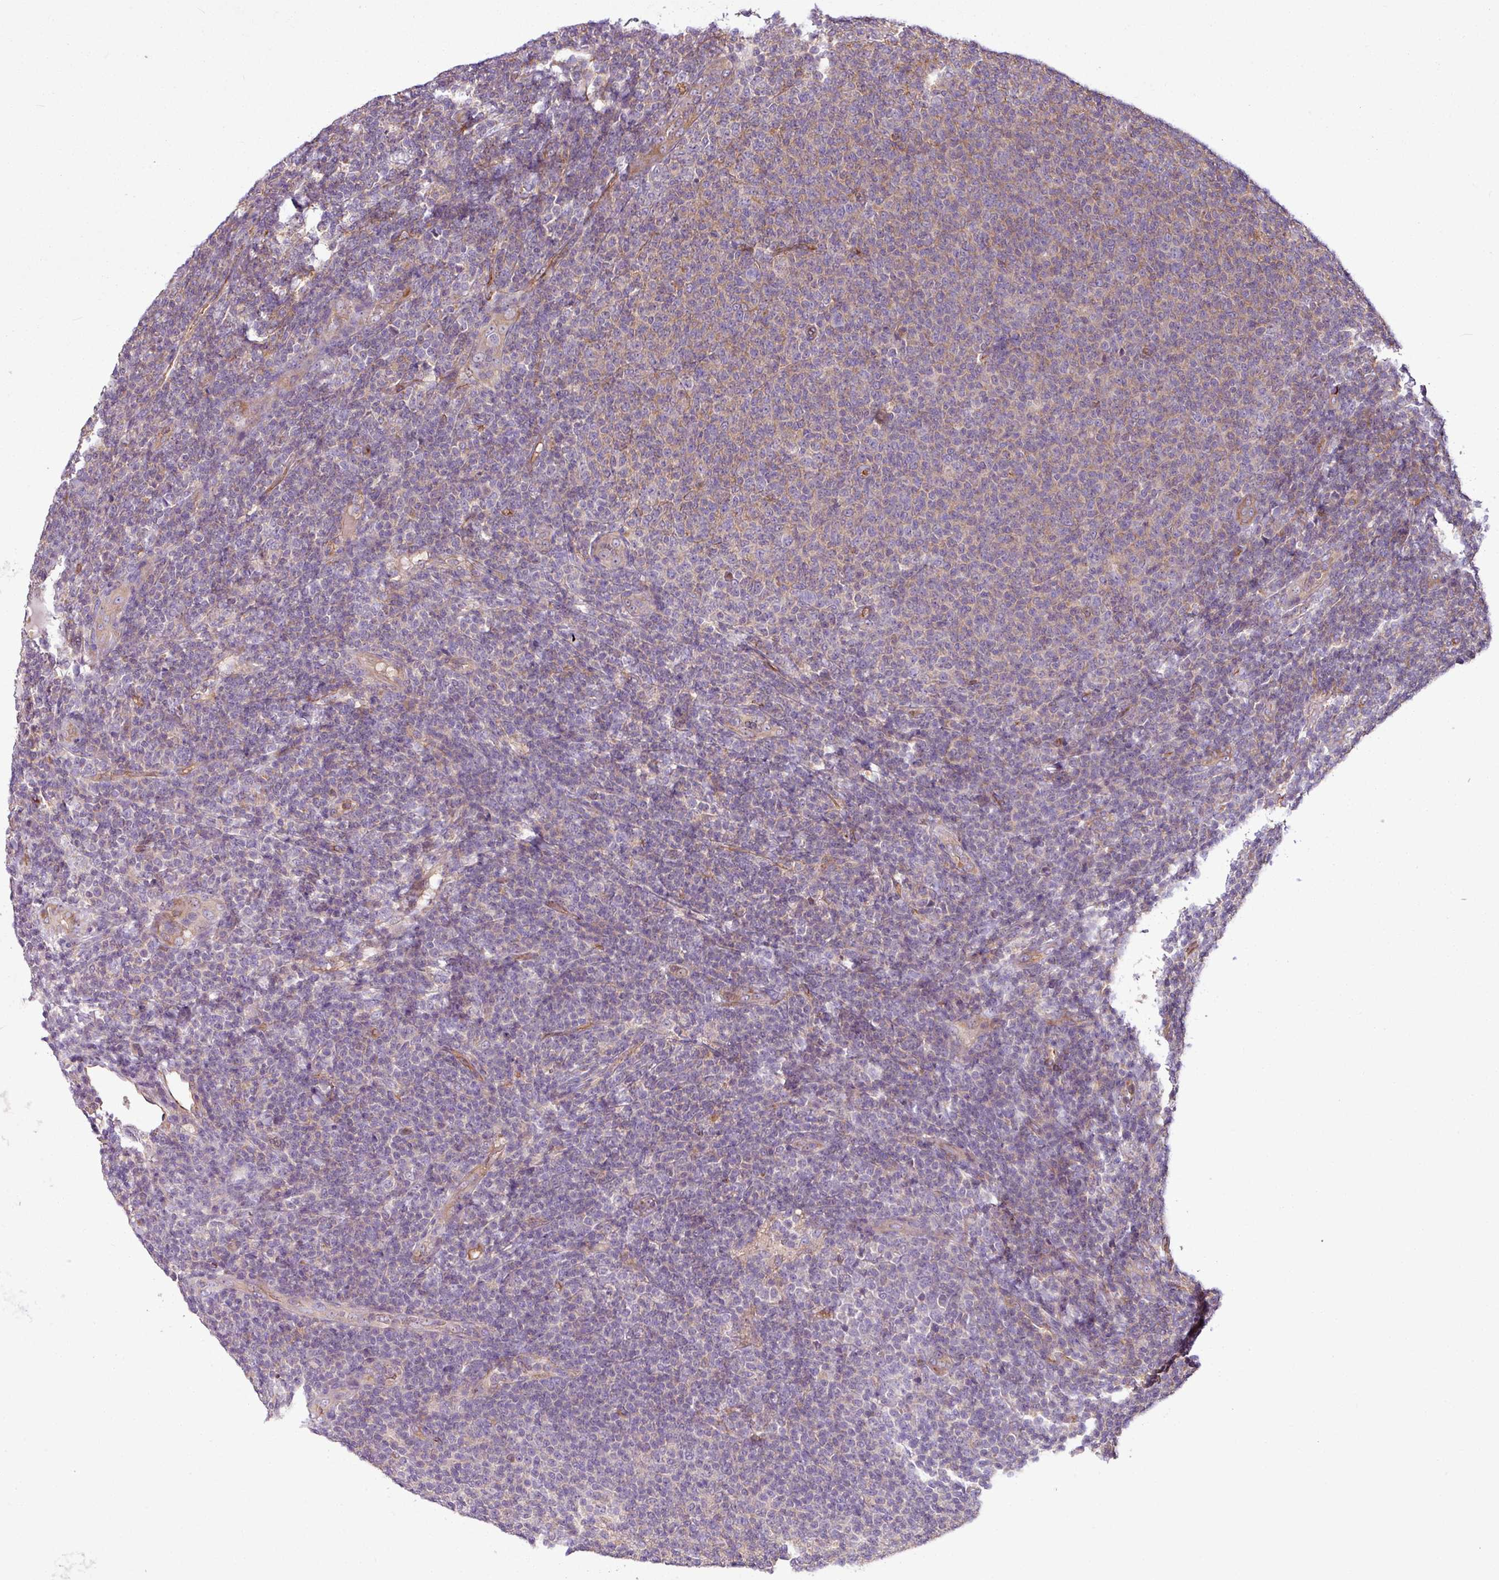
{"staining": {"intensity": "negative", "quantity": "none", "location": "none"}, "tissue": "lymphoma", "cell_type": "Tumor cells", "image_type": "cancer", "snomed": [{"axis": "morphology", "description": "Malignant lymphoma, non-Hodgkin's type, Low grade"}, {"axis": "topography", "description": "Lymph node"}], "caption": "This is an immunohistochemistry micrograph of malignant lymphoma, non-Hodgkin's type (low-grade). There is no positivity in tumor cells.", "gene": "ZNF106", "patient": {"sex": "male", "age": 66}}